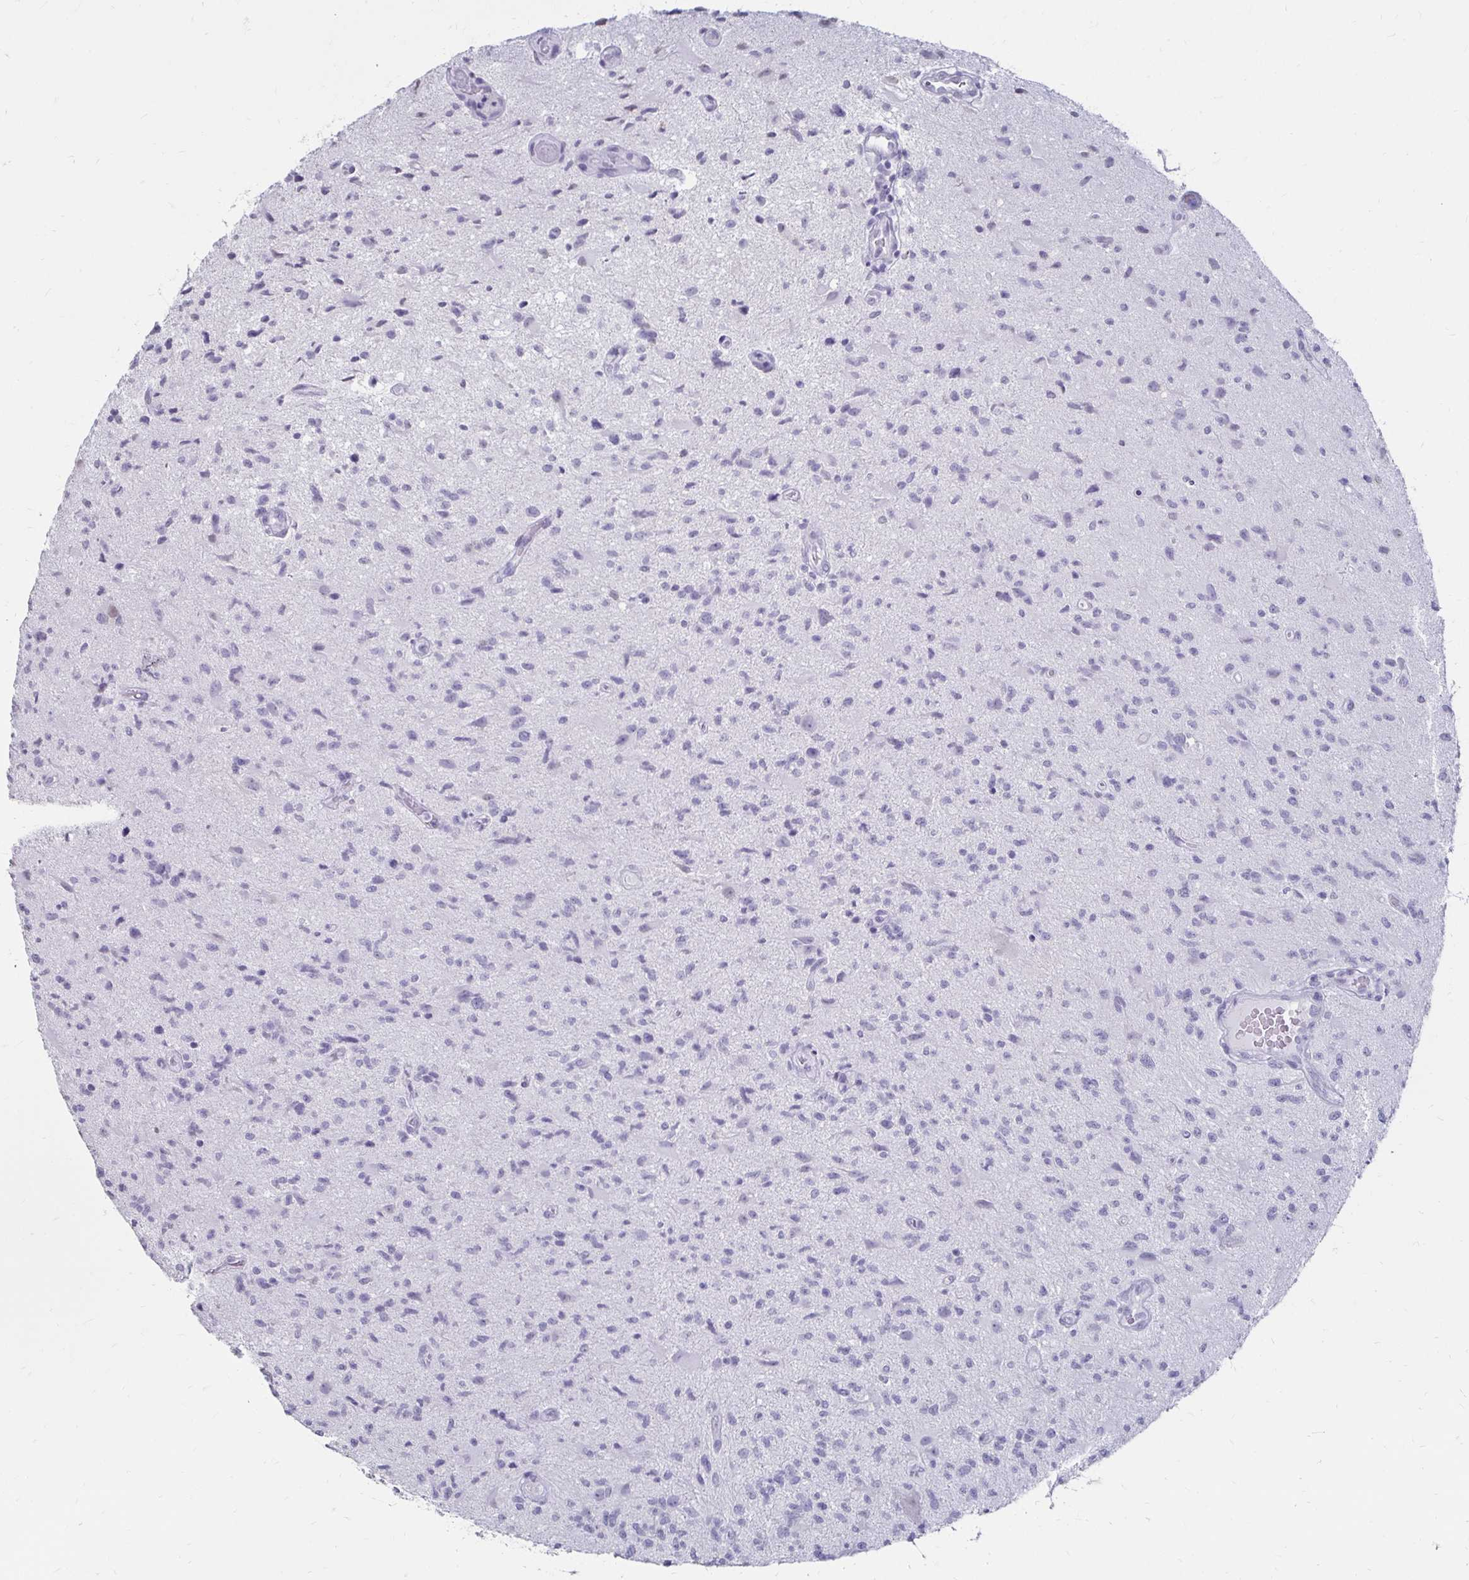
{"staining": {"intensity": "negative", "quantity": "none", "location": "none"}, "tissue": "glioma", "cell_type": "Tumor cells", "image_type": "cancer", "snomed": [{"axis": "morphology", "description": "Glioma, malignant, High grade"}, {"axis": "topography", "description": "Brain"}], "caption": "This is an IHC photomicrograph of malignant glioma (high-grade). There is no staining in tumor cells.", "gene": "TOMM34", "patient": {"sex": "male", "age": 67}}